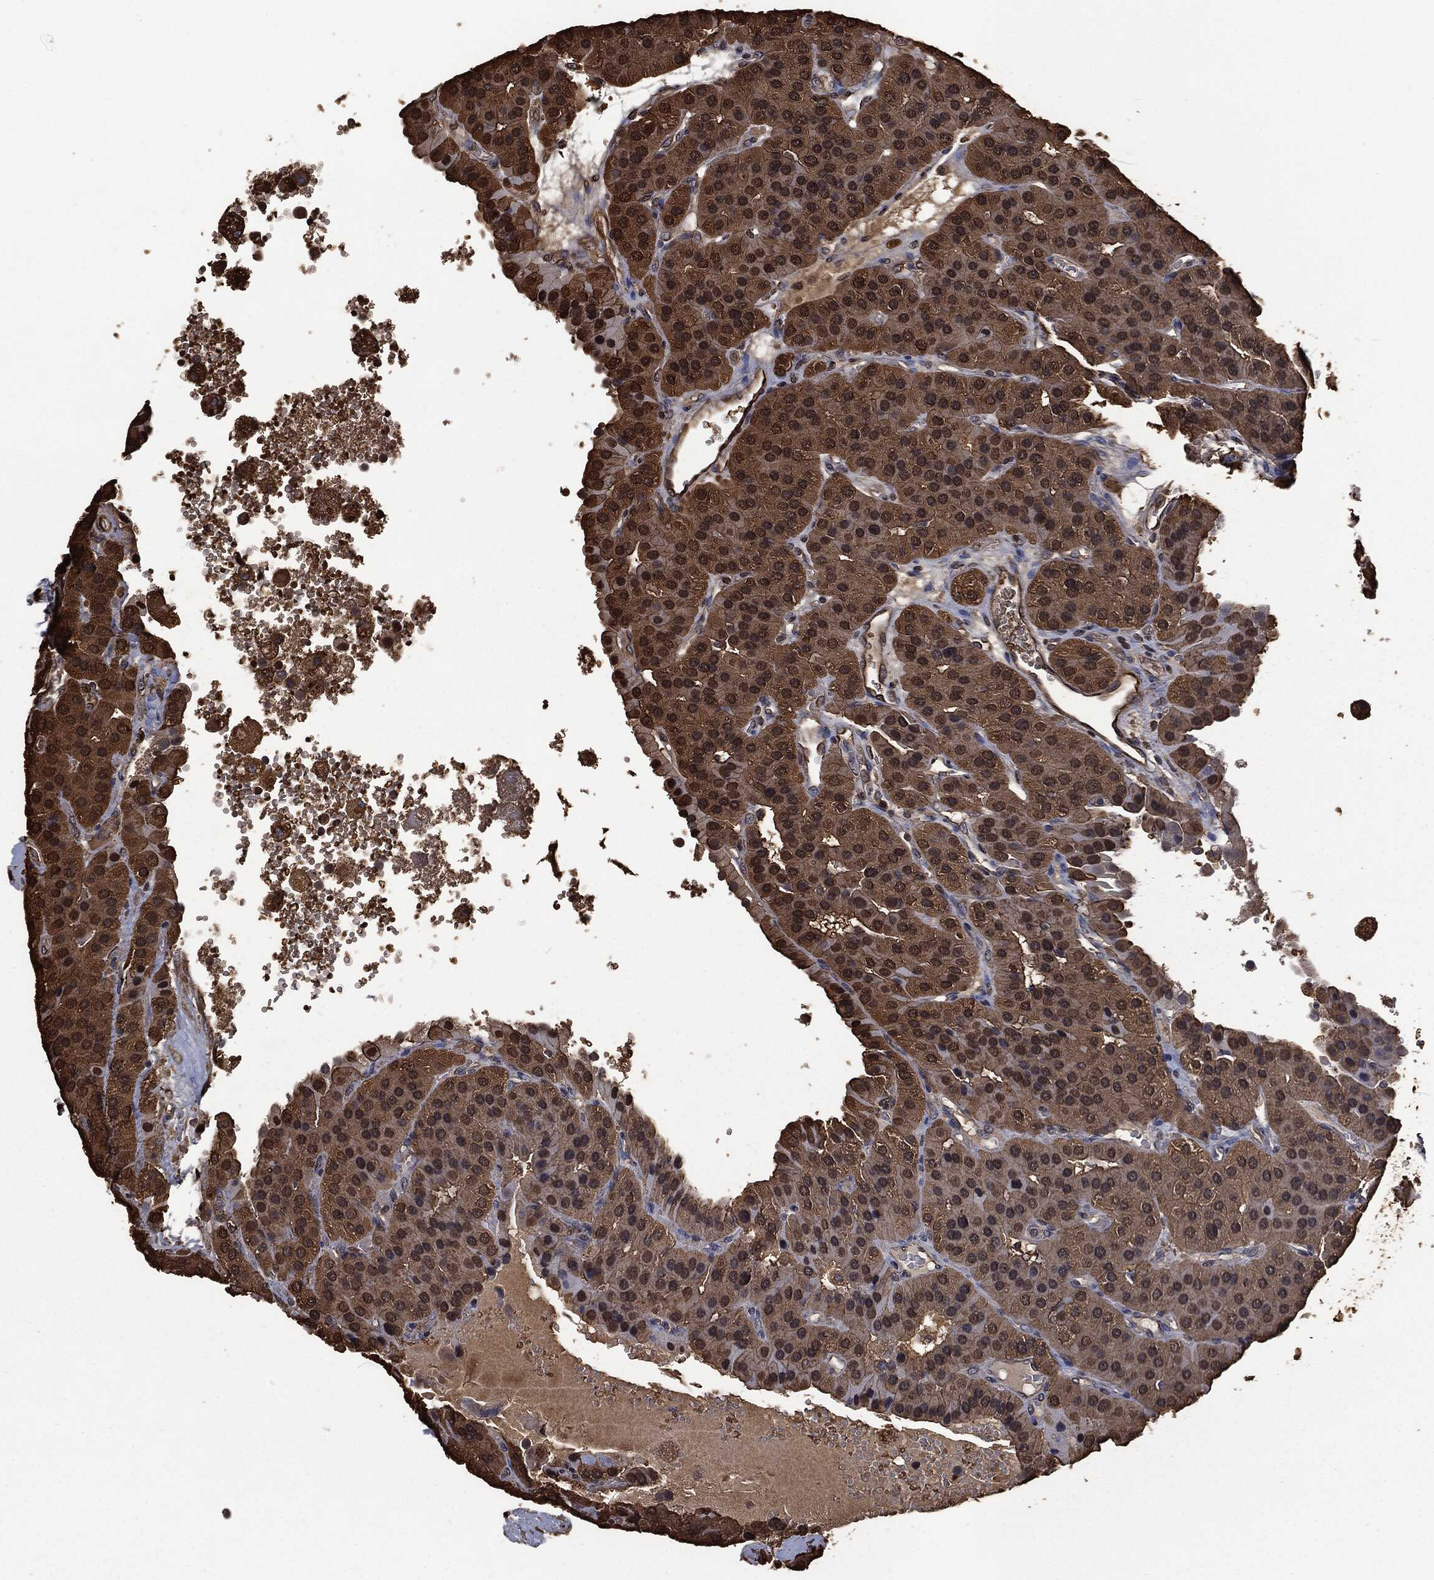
{"staining": {"intensity": "moderate", "quantity": ">75%", "location": "cytoplasmic/membranous,nuclear"}, "tissue": "parathyroid gland", "cell_type": "Glandular cells", "image_type": "normal", "snomed": [{"axis": "morphology", "description": "Normal tissue, NOS"}, {"axis": "morphology", "description": "Adenoma, NOS"}, {"axis": "topography", "description": "Parathyroid gland"}], "caption": "Immunohistochemical staining of normal human parathyroid gland demonstrates >75% levels of moderate cytoplasmic/membranous,nuclear protein expression in approximately >75% of glandular cells.", "gene": "PRDX4", "patient": {"sex": "female", "age": 86}}